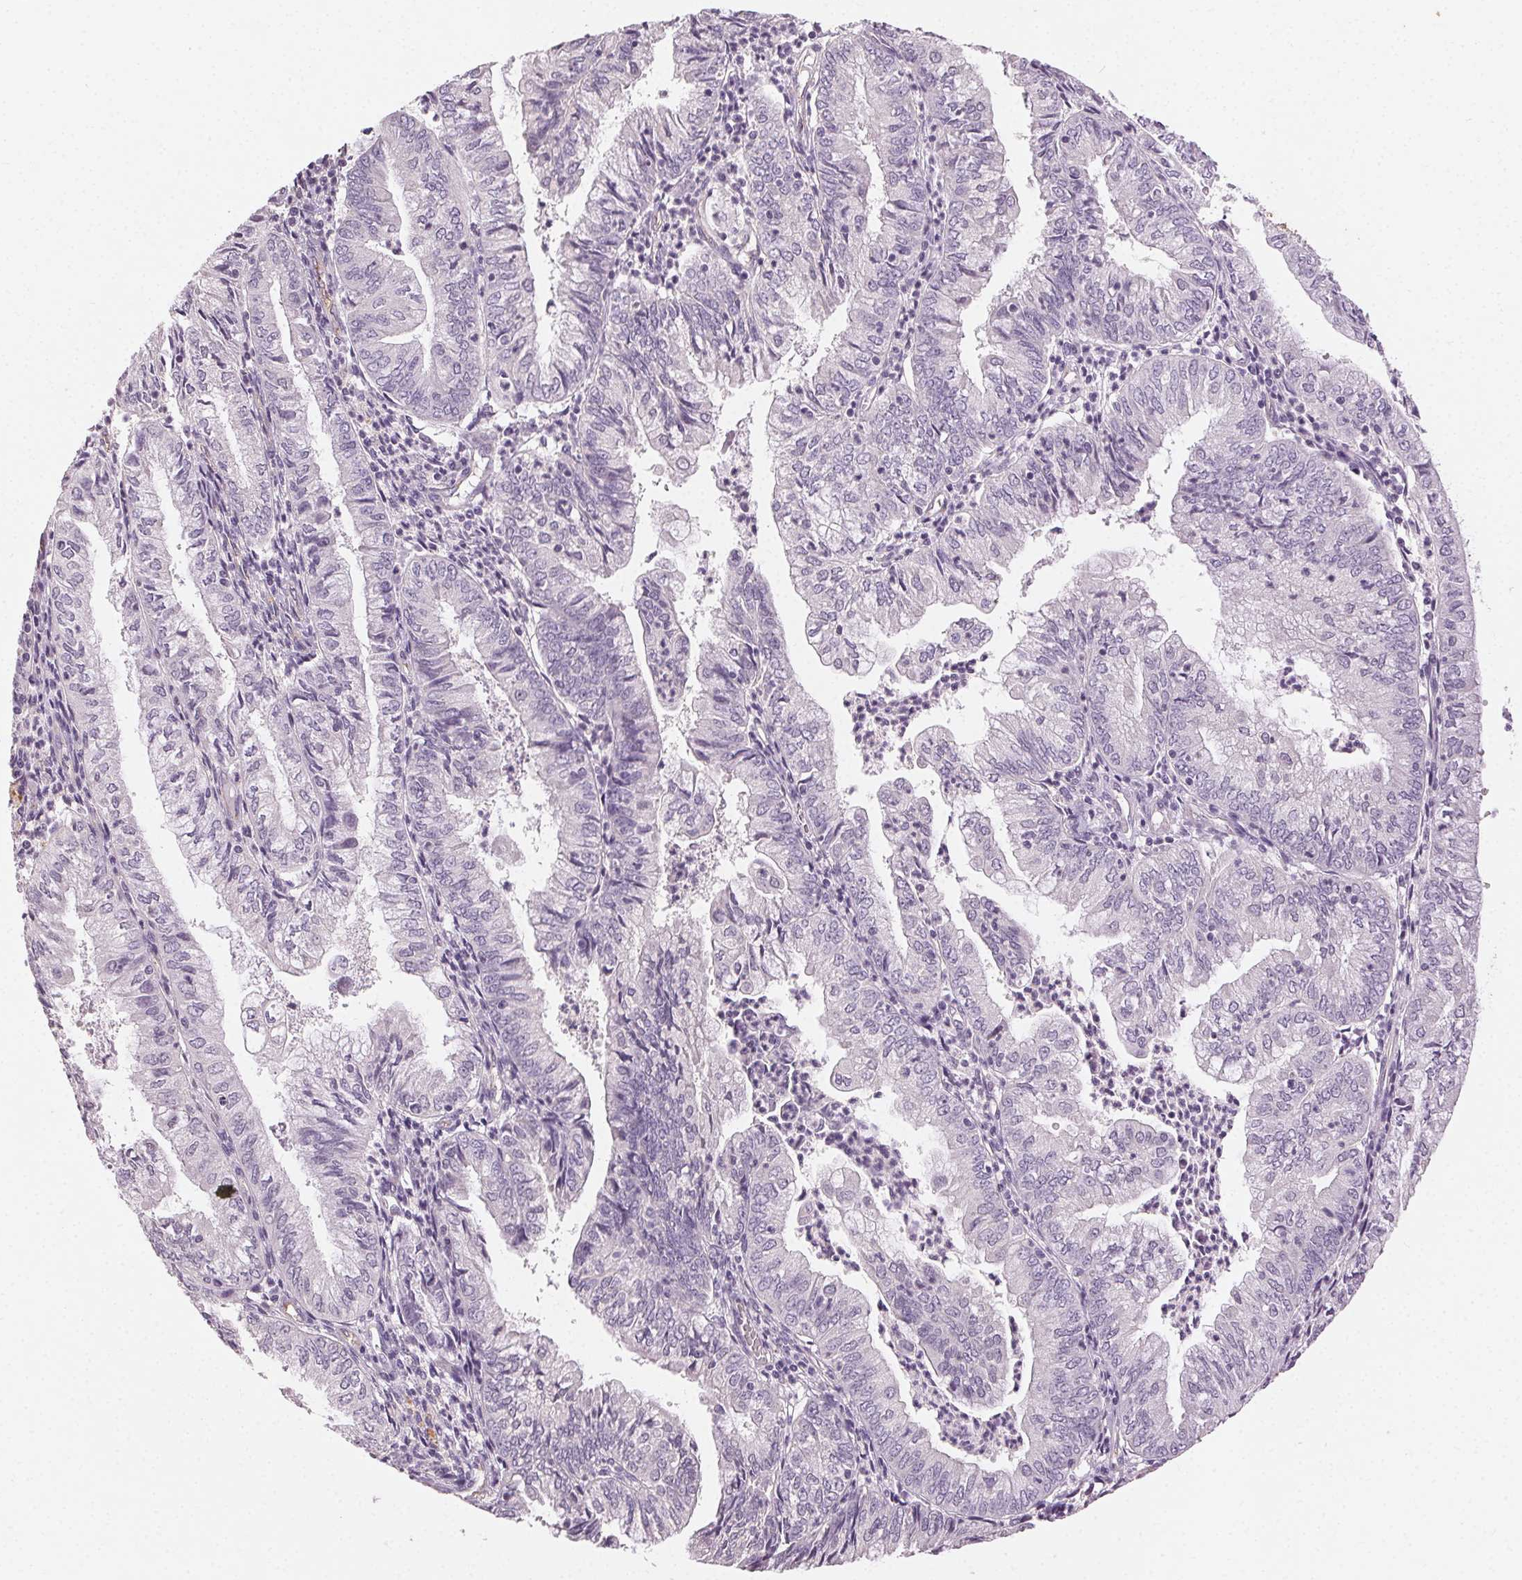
{"staining": {"intensity": "negative", "quantity": "none", "location": "none"}, "tissue": "endometrial cancer", "cell_type": "Tumor cells", "image_type": "cancer", "snomed": [{"axis": "morphology", "description": "Adenocarcinoma, NOS"}, {"axis": "topography", "description": "Endometrium"}], "caption": "Endometrial cancer was stained to show a protein in brown. There is no significant staining in tumor cells.", "gene": "CLTRN", "patient": {"sex": "female", "age": 55}}